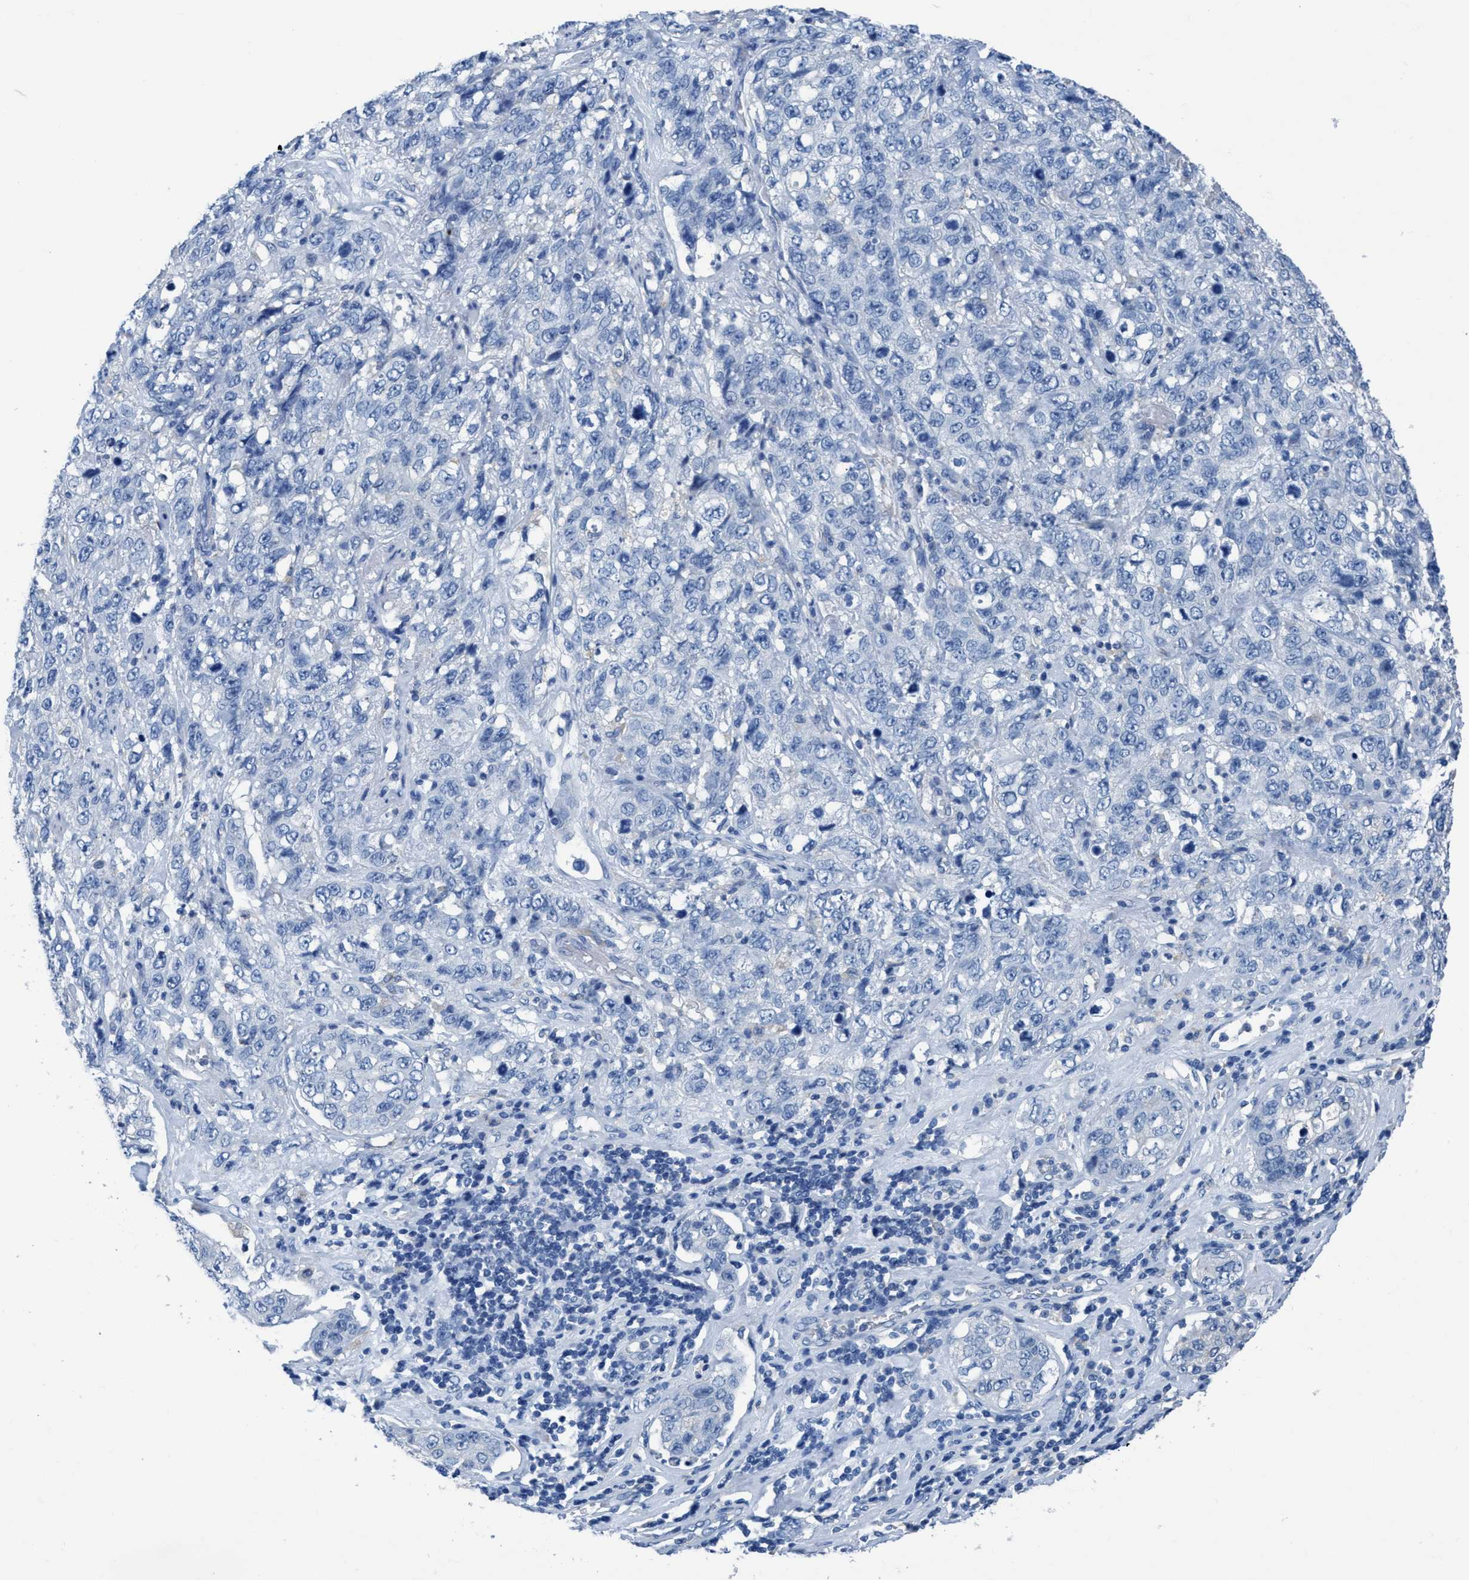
{"staining": {"intensity": "negative", "quantity": "none", "location": "none"}, "tissue": "stomach cancer", "cell_type": "Tumor cells", "image_type": "cancer", "snomed": [{"axis": "morphology", "description": "Adenocarcinoma, NOS"}, {"axis": "topography", "description": "Stomach"}], "caption": "Tumor cells show no significant staining in stomach cancer.", "gene": "DNAI1", "patient": {"sex": "male", "age": 48}}